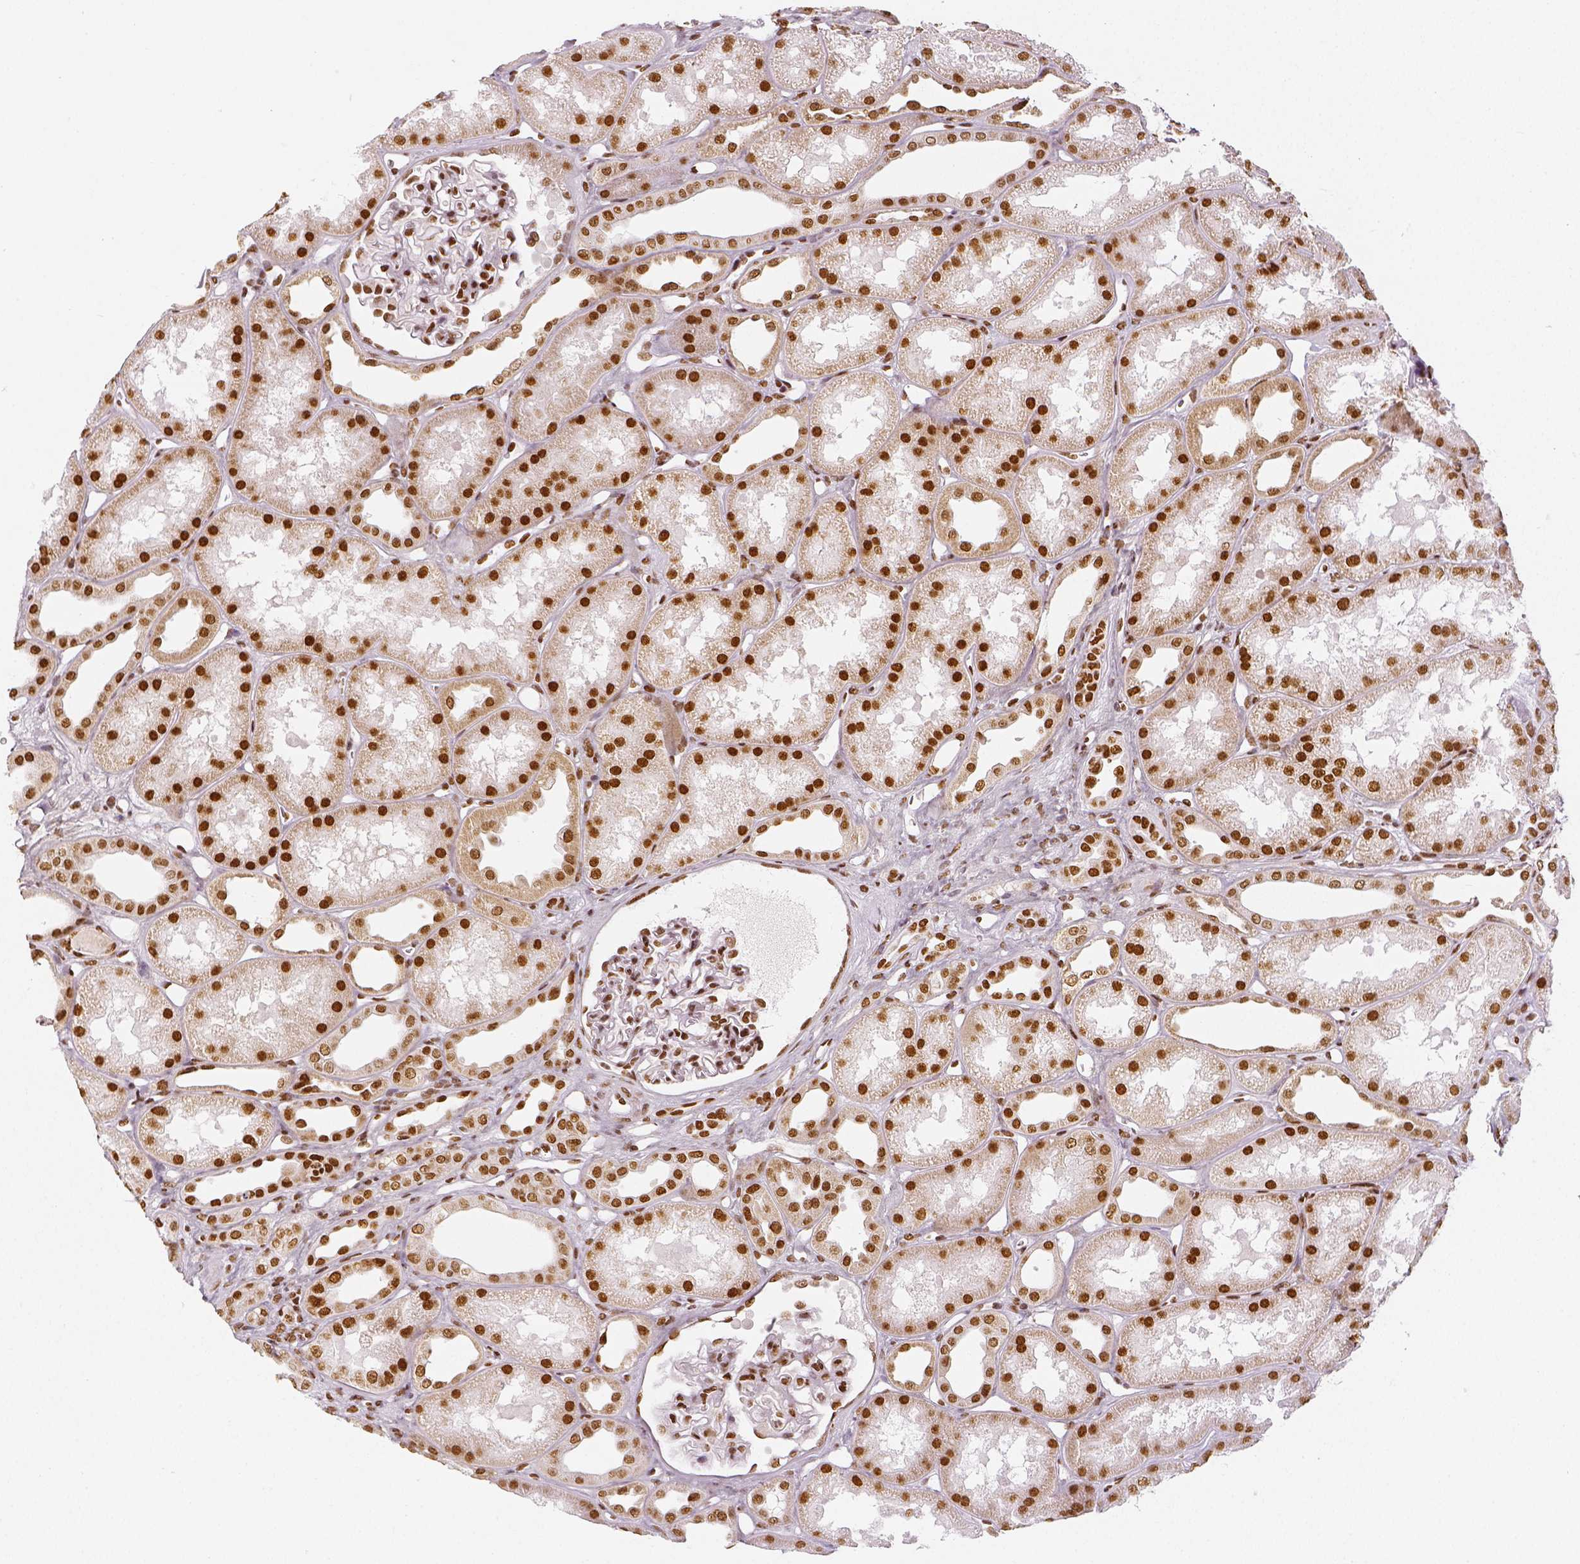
{"staining": {"intensity": "strong", "quantity": ">75%", "location": "nuclear"}, "tissue": "kidney", "cell_type": "Cells in glomeruli", "image_type": "normal", "snomed": [{"axis": "morphology", "description": "Normal tissue, NOS"}, {"axis": "topography", "description": "Kidney"}], "caption": "This is an image of IHC staining of unremarkable kidney, which shows strong positivity in the nuclear of cells in glomeruli.", "gene": "KDM5B", "patient": {"sex": "male", "age": 61}}